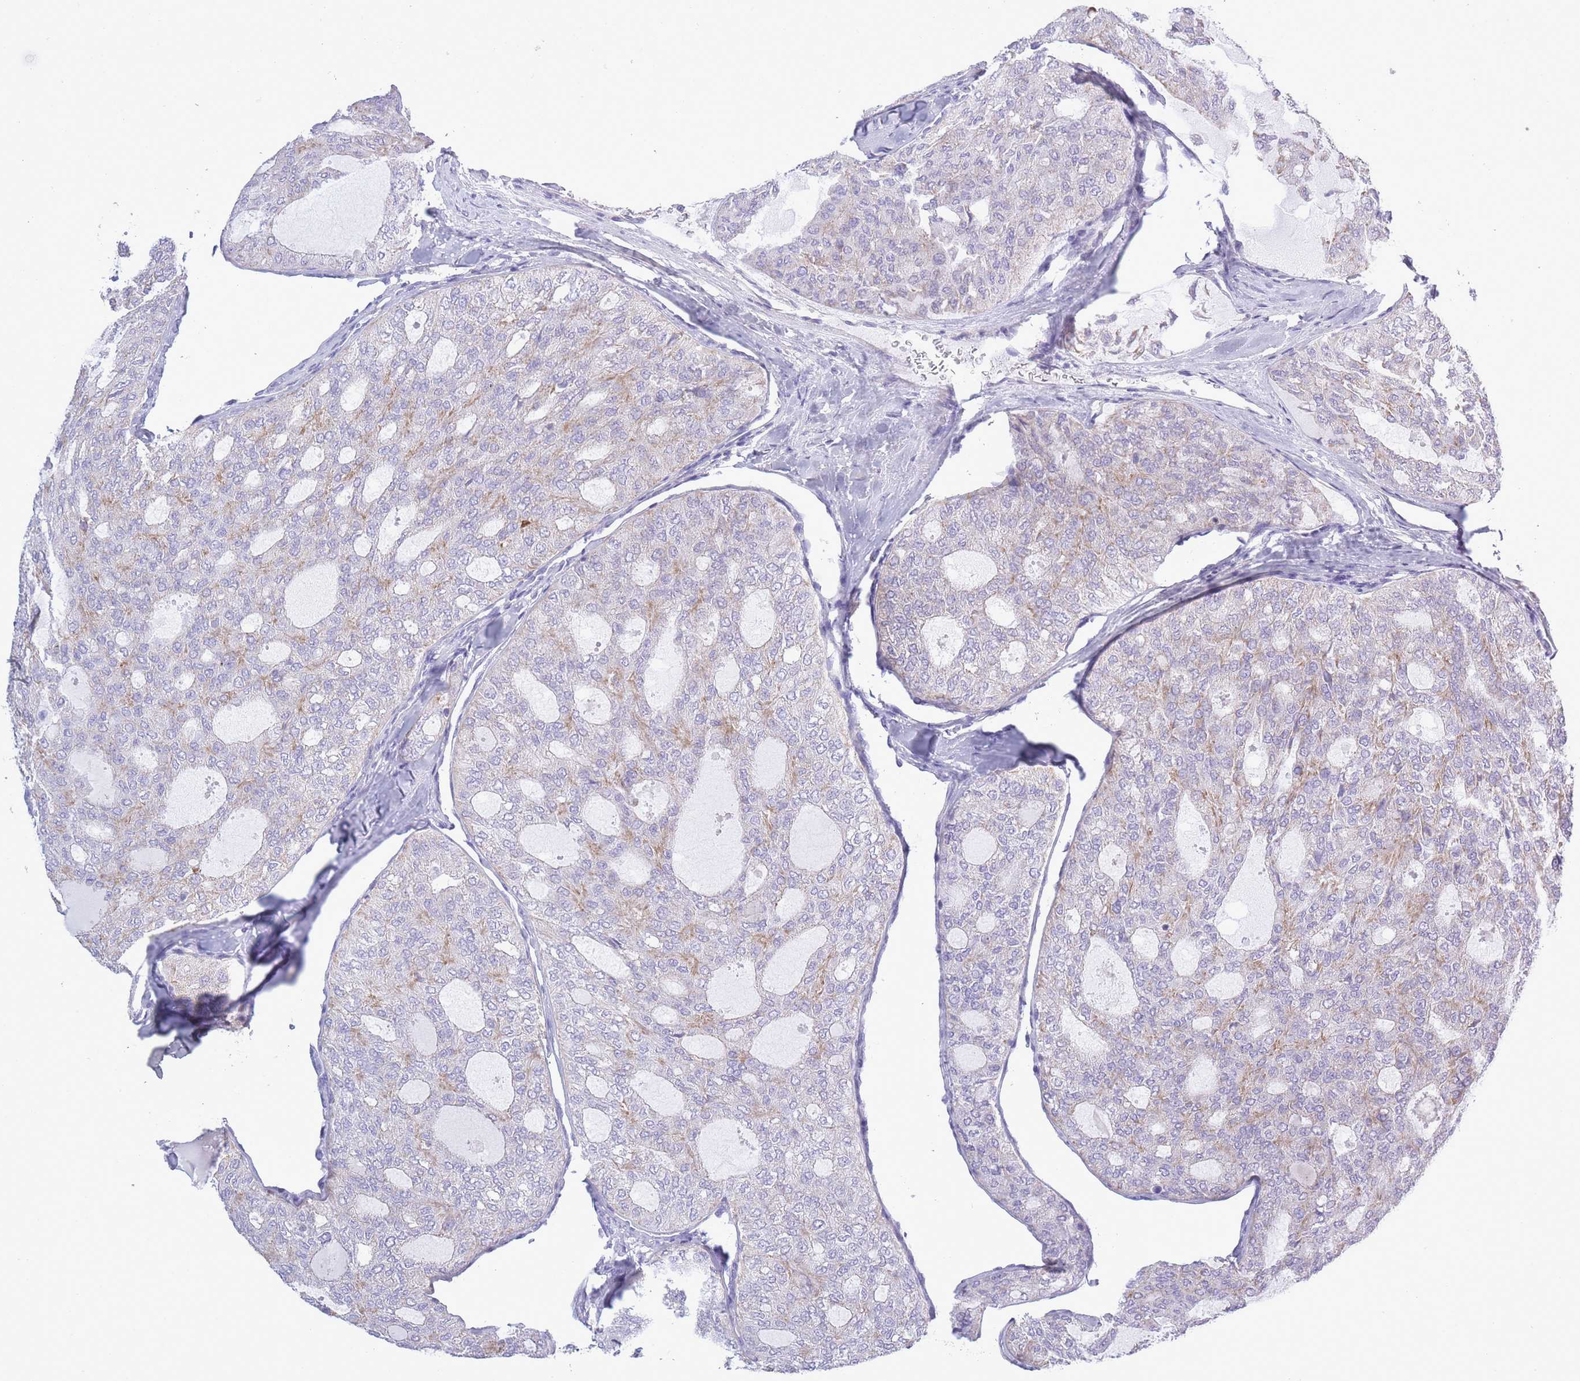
{"staining": {"intensity": "moderate", "quantity": "<25%", "location": "cytoplasmic/membranous"}, "tissue": "thyroid cancer", "cell_type": "Tumor cells", "image_type": "cancer", "snomed": [{"axis": "morphology", "description": "Follicular adenoma carcinoma, NOS"}, {"axis": "topography", "description": "Thyroid gland"}], "caption": "A high-resolution image shows IHC staining of thyroid cancer (follicular adenoma carcinoma), which shows moderate cytoplasmic/membranous expression in about <25% of tumor cells.", "gene": "ZBTB24", "patient": {"sex": "male", "age": 75}}